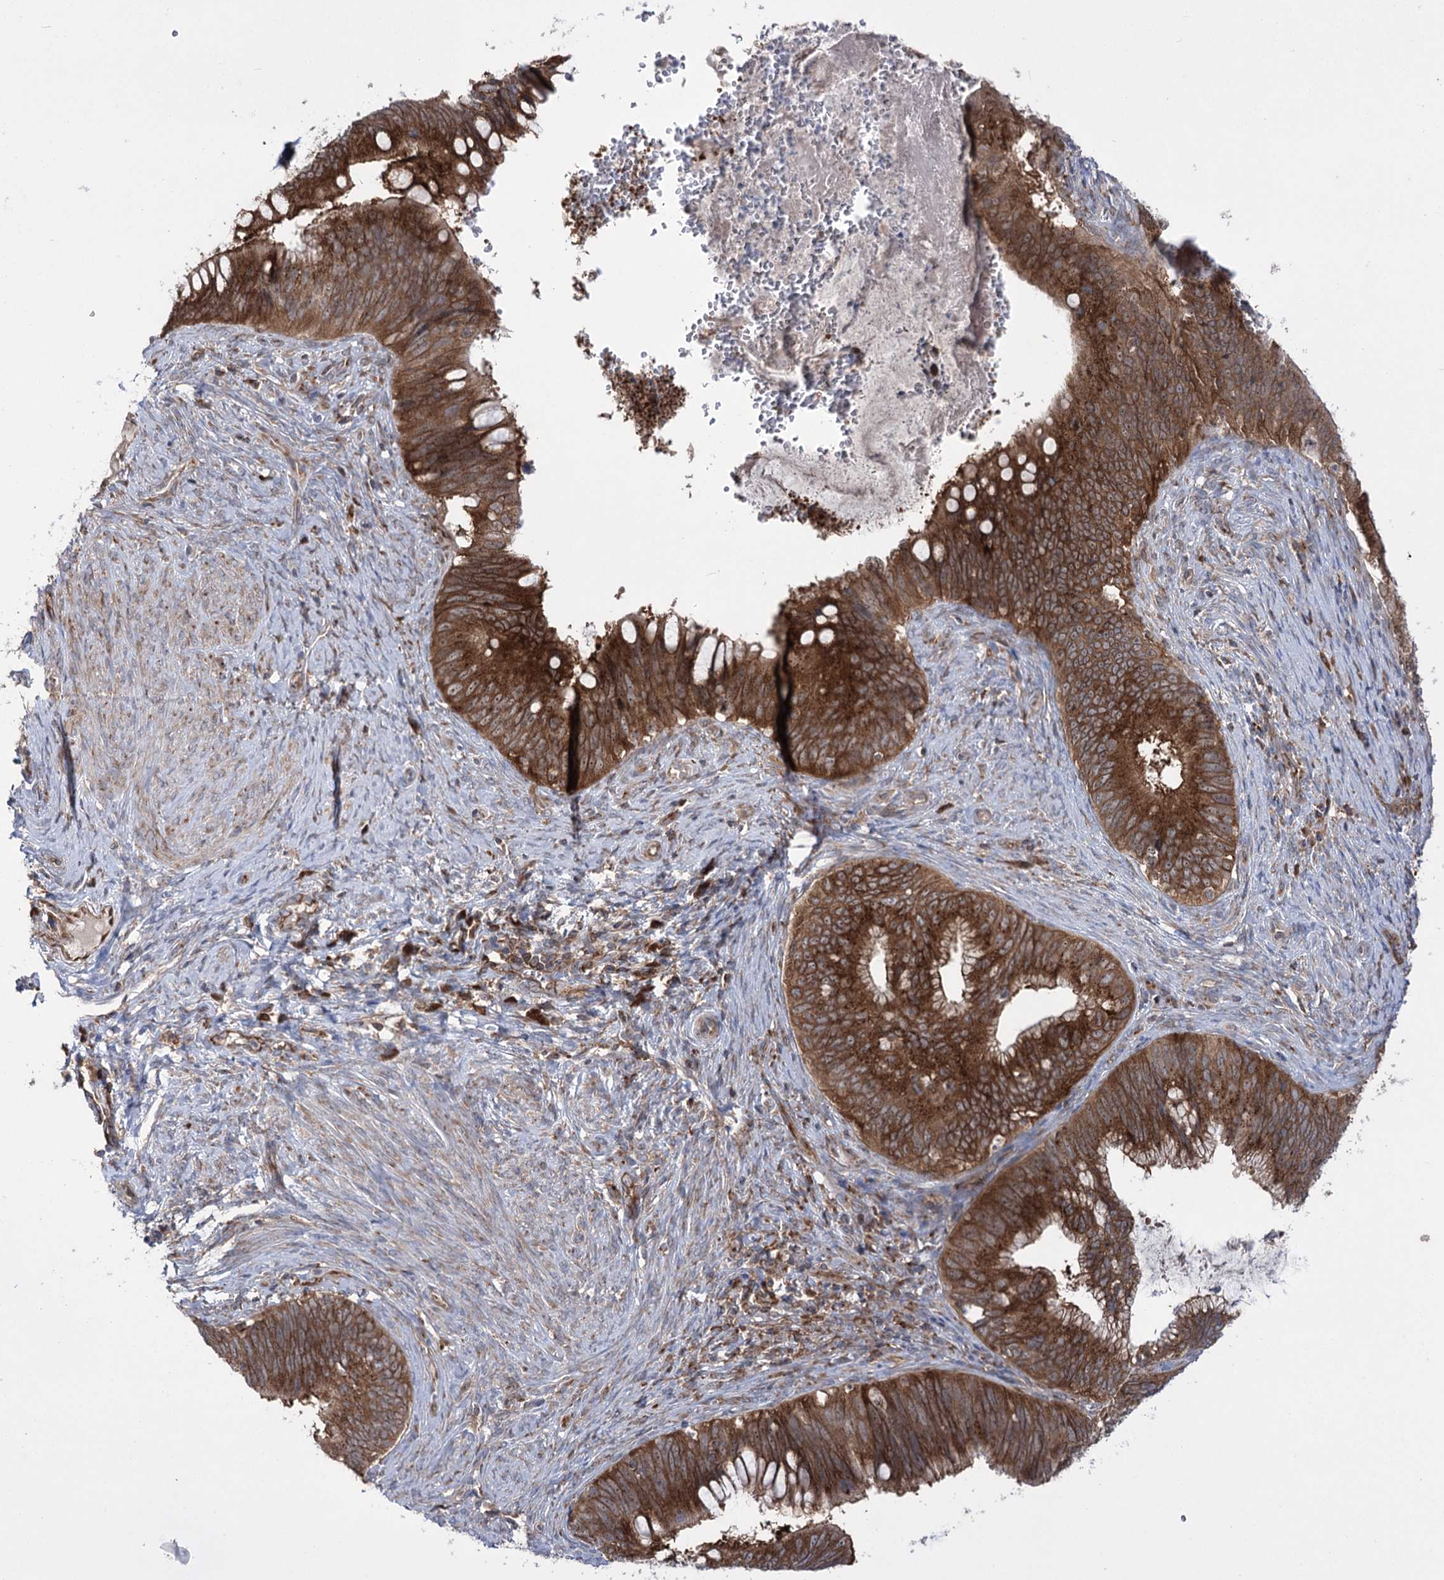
{"staining": {"intensity": "strong", "quantity": ">75%", "location": "cytoplasmic/membranous"}, "tissue": "cervical cancer", "cell_type": "Tumor cells", "image_type": "cancer", "snomed": [{"axis": "morphology", "description": "Adenocarcinoma, NOS"}, {"axis": "topography", "description": "Cervix"}], "caption": "Protein expression by immunohistochemistry displays strong cytoplasmic/membranous staining in about >75% of tumor cells in cervical adenocarcinoma.", "gene": "ZNF622", "patient": {"sex": "female", "age": 42}}